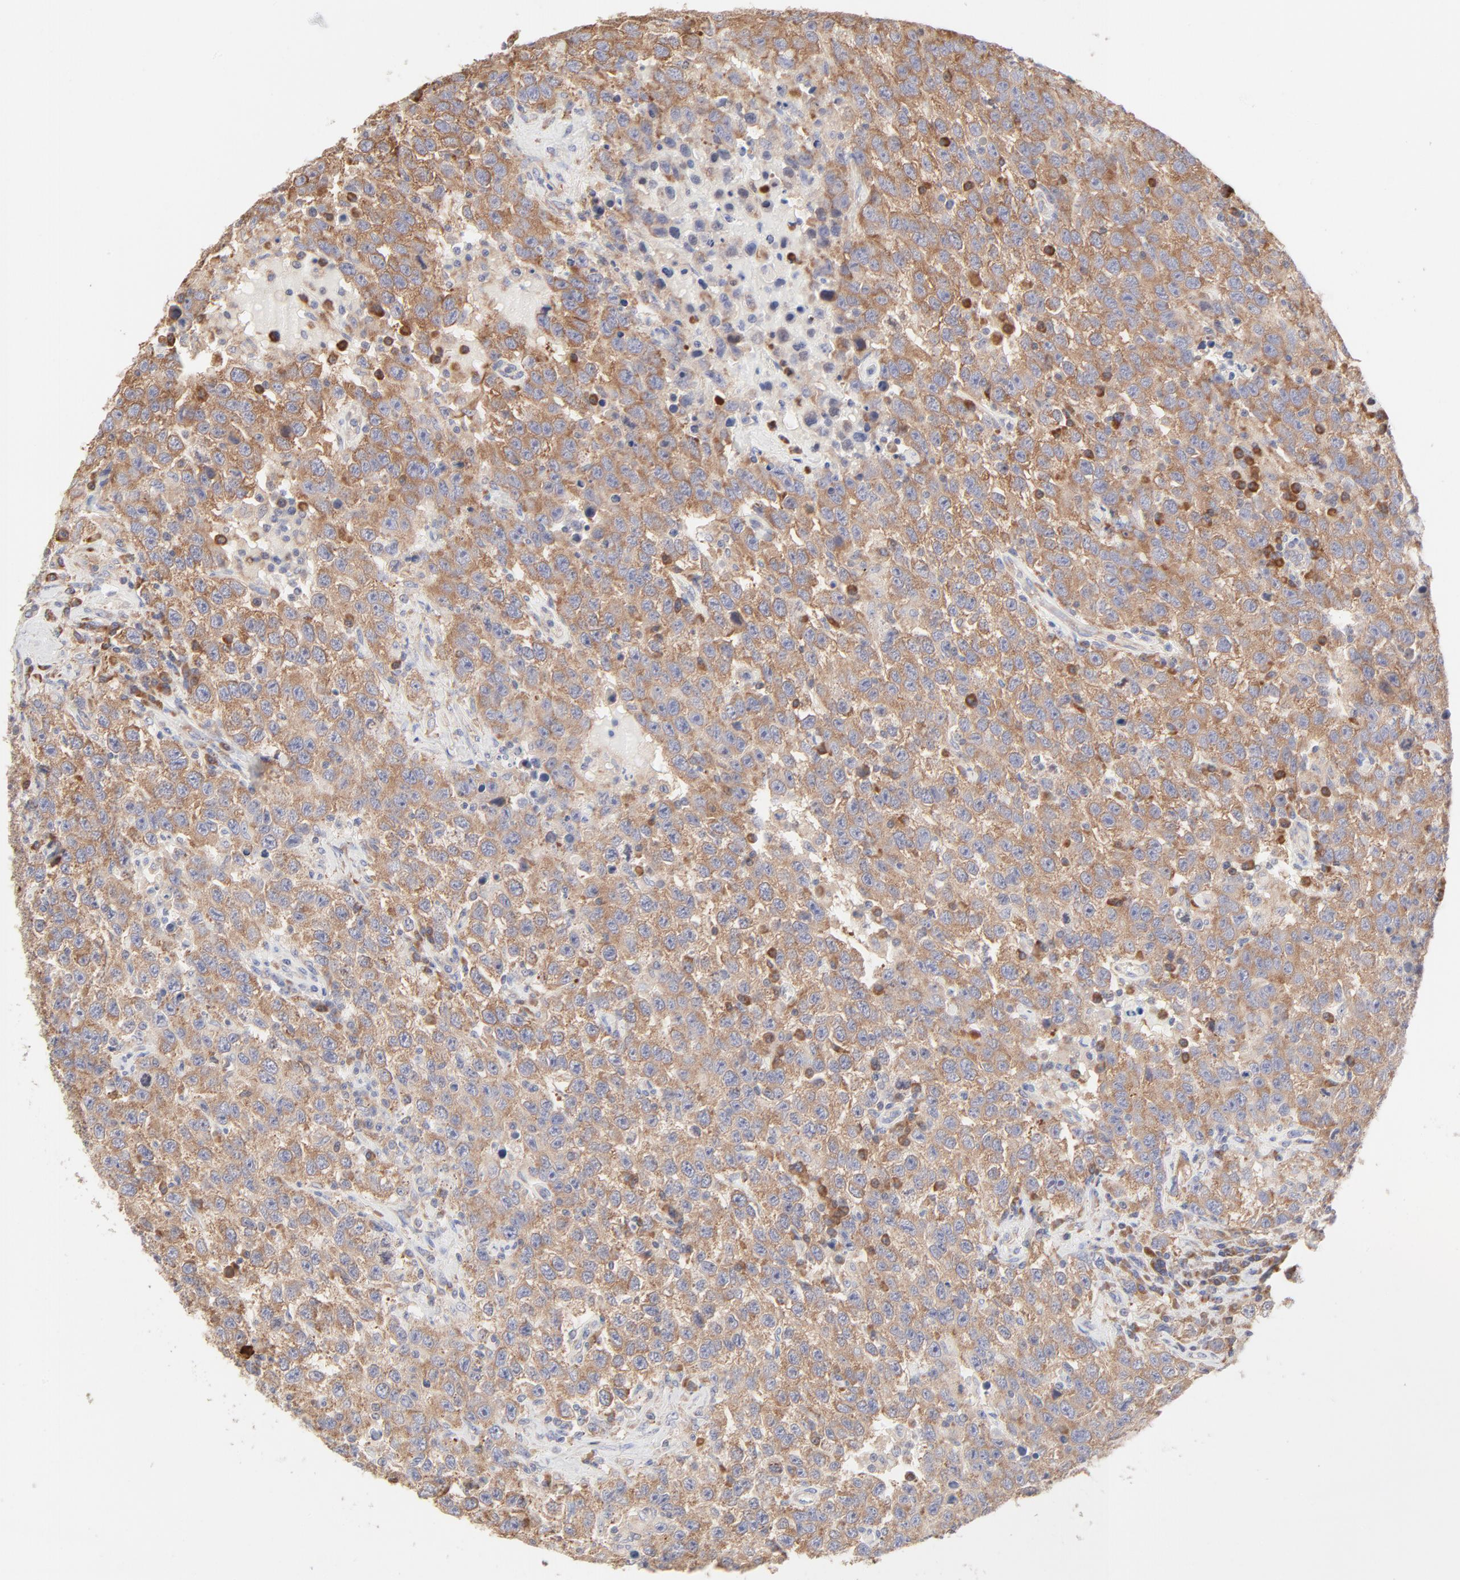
{"staining": {"intensity": "moderate", "quantity": ">75%", "location": "cytoplasmic/membranous"}, "tissue": "testis cancer", "cell_type": "Tumor cells", "image_type": "cancer", "snomed": [{"axis": "morphology", "description": "Seminoma, NOS"}, {"axis": "topography", "description": "Testis"}], "caption": "There is medium levels of moderate cytoplasmic/membranous positivity in tumor cells of testis cancer, as demonstrated by immunohistochemical staining (brown color).", "gene": "RPS21", "patient": {"sex": "male", "age": 41}}